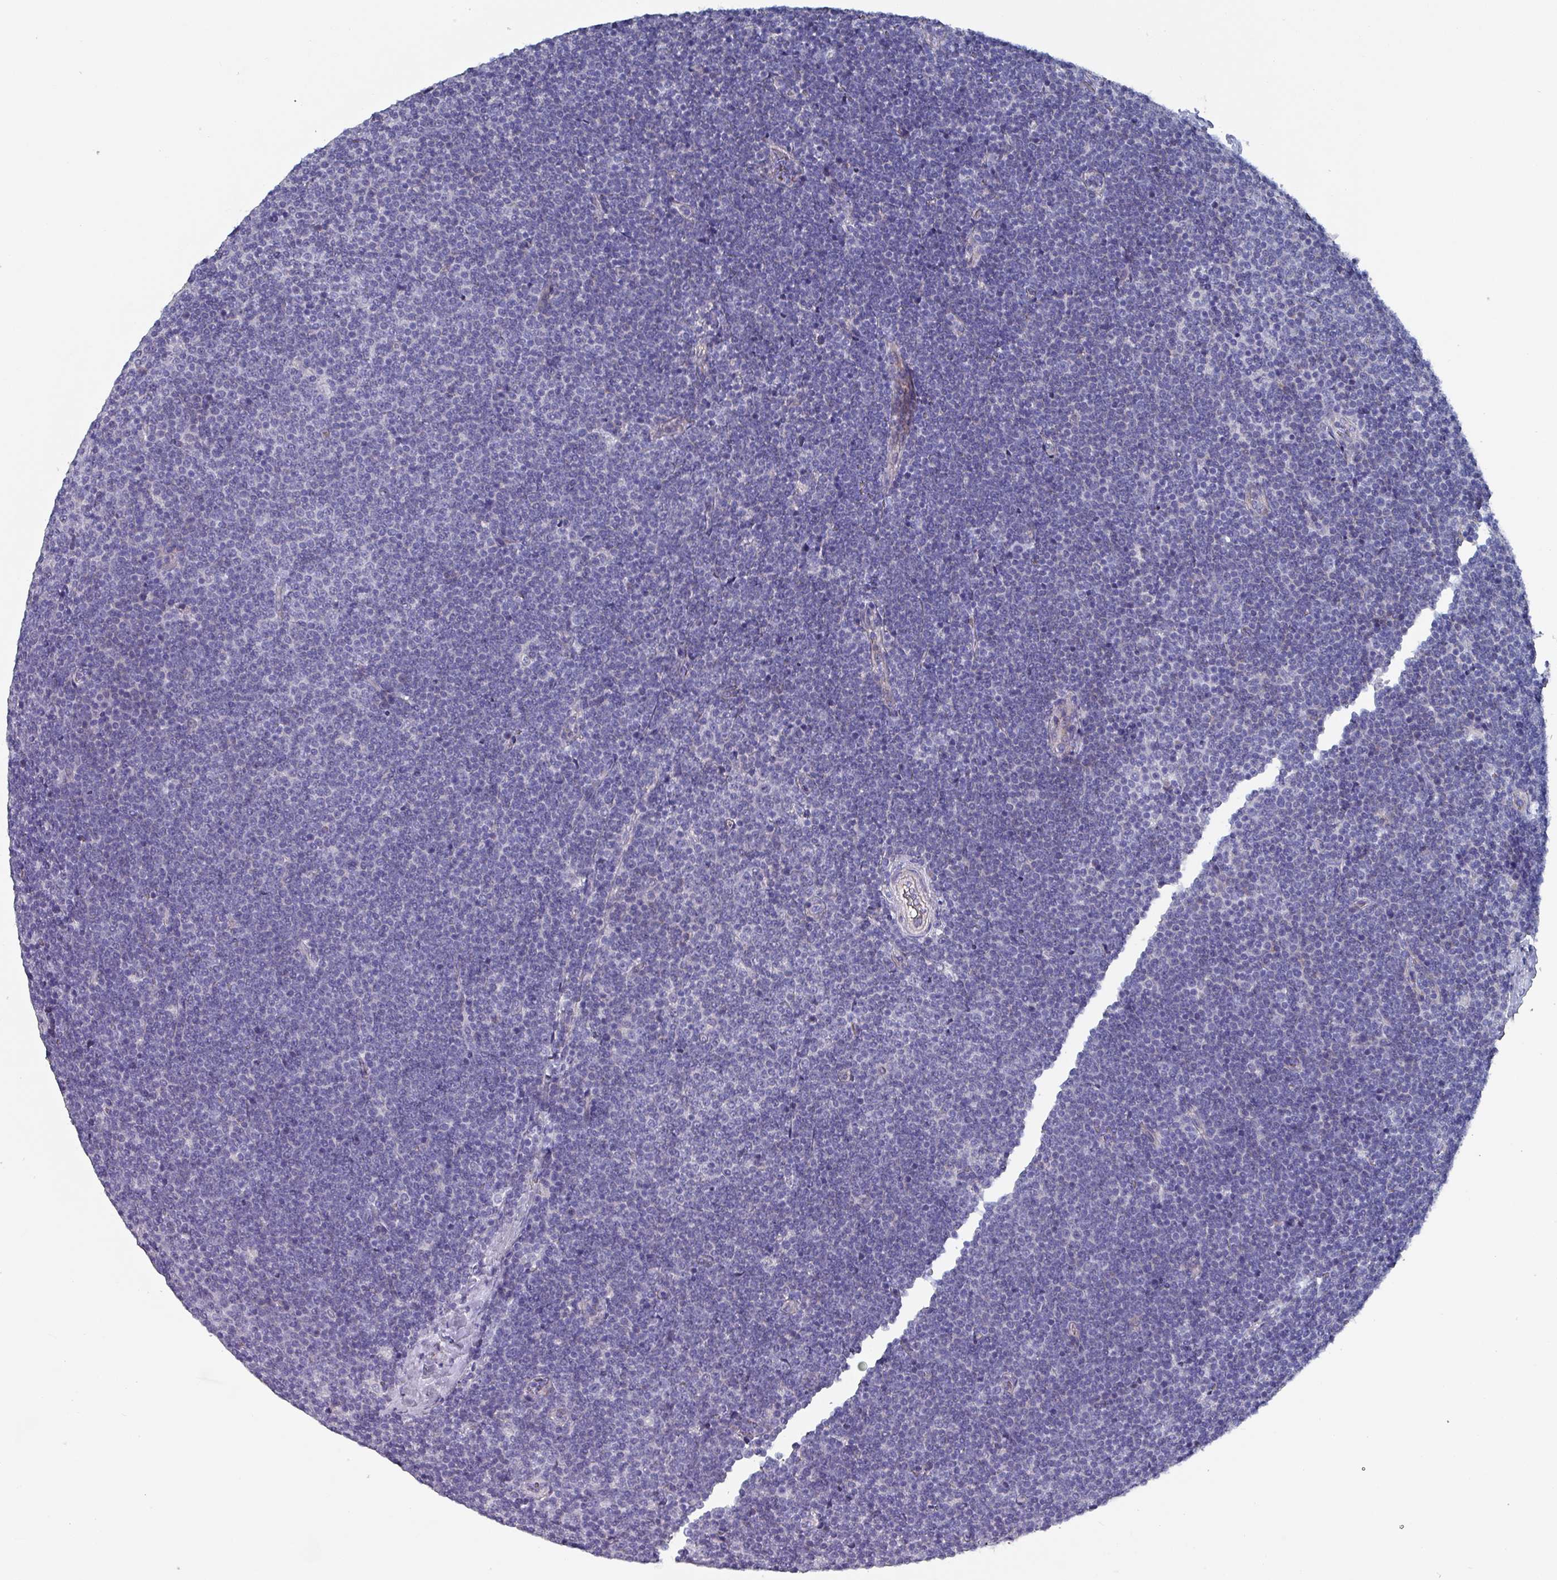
{"staining": {"intensity": "negative", "quantity": "none", "location": "none"}, "tissue": "lymphoma", "cell_type": "Tumor cells", "image_type": "cancer", "snomed": [{"axis": "morphology", "description": "Malignant lymphoma, non-Hodgkin's type, Low grade"}, {"axis": "topography", "description": "Lymph node"}], "caption": "Immunohistochemistry micrograph of human lymphoma stained for a protein (brown), which exhibits no positivity in tumor cells.", "gene": "DRD5", "patient": {"sex": "male", "age": 48}}